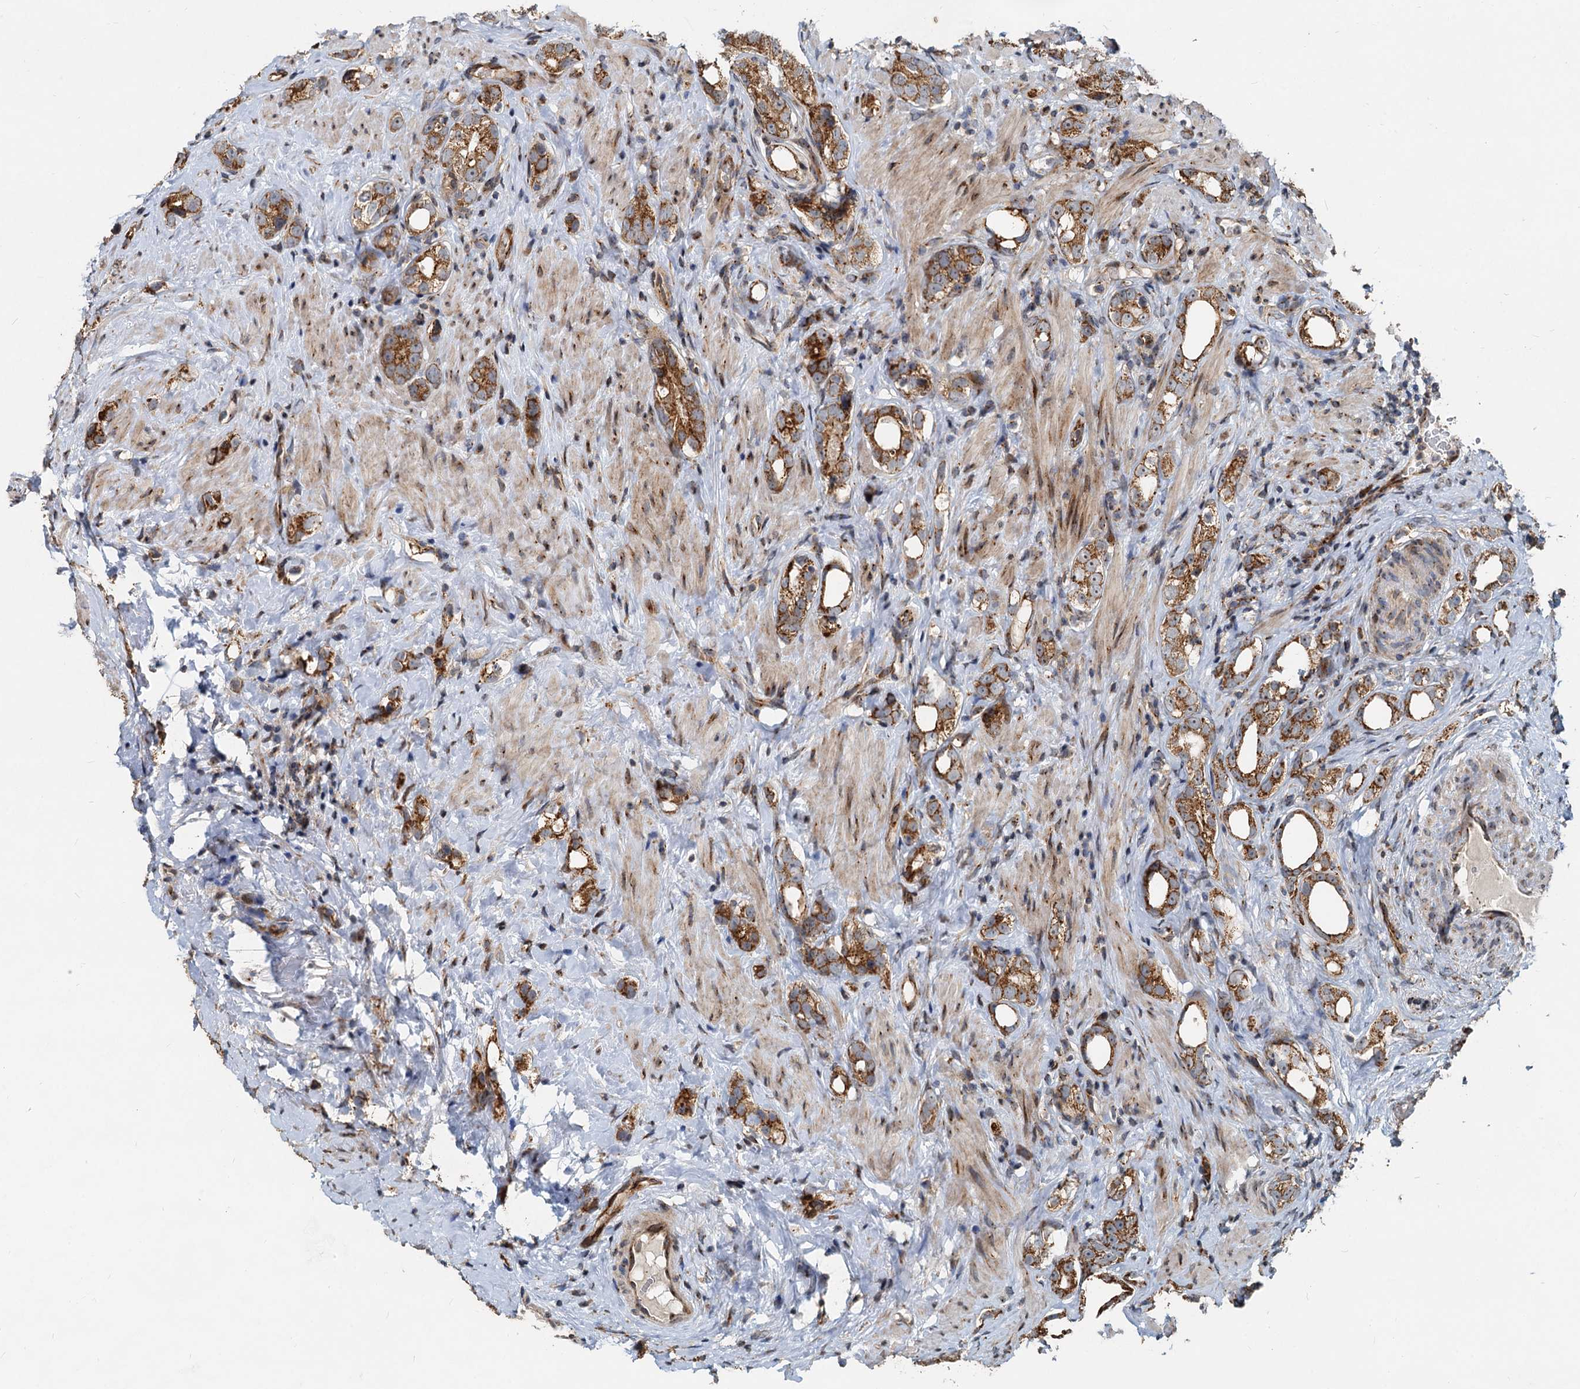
{"staining": {"intensity": "moderate", "quantity": ">75%", "location": "cytoplasmic/membranous"}, "tissue": "prostate cancer", "cell_type": "Tumor cells", "image_type": "cancer", "snomed": [{"axis": "morphology", "description": "Adenocarcinoma, High grade"}, {"axis": "topography", "description": "Prostate"}], "caption": "Prostate cancer stained with DAB IHC exhibits medium levels of moderate cytoplasmic/membranous staining in approximately >75% of tumor cells.", "gene": "CEP68", "patient": {"sex": "male", "age": 63}}